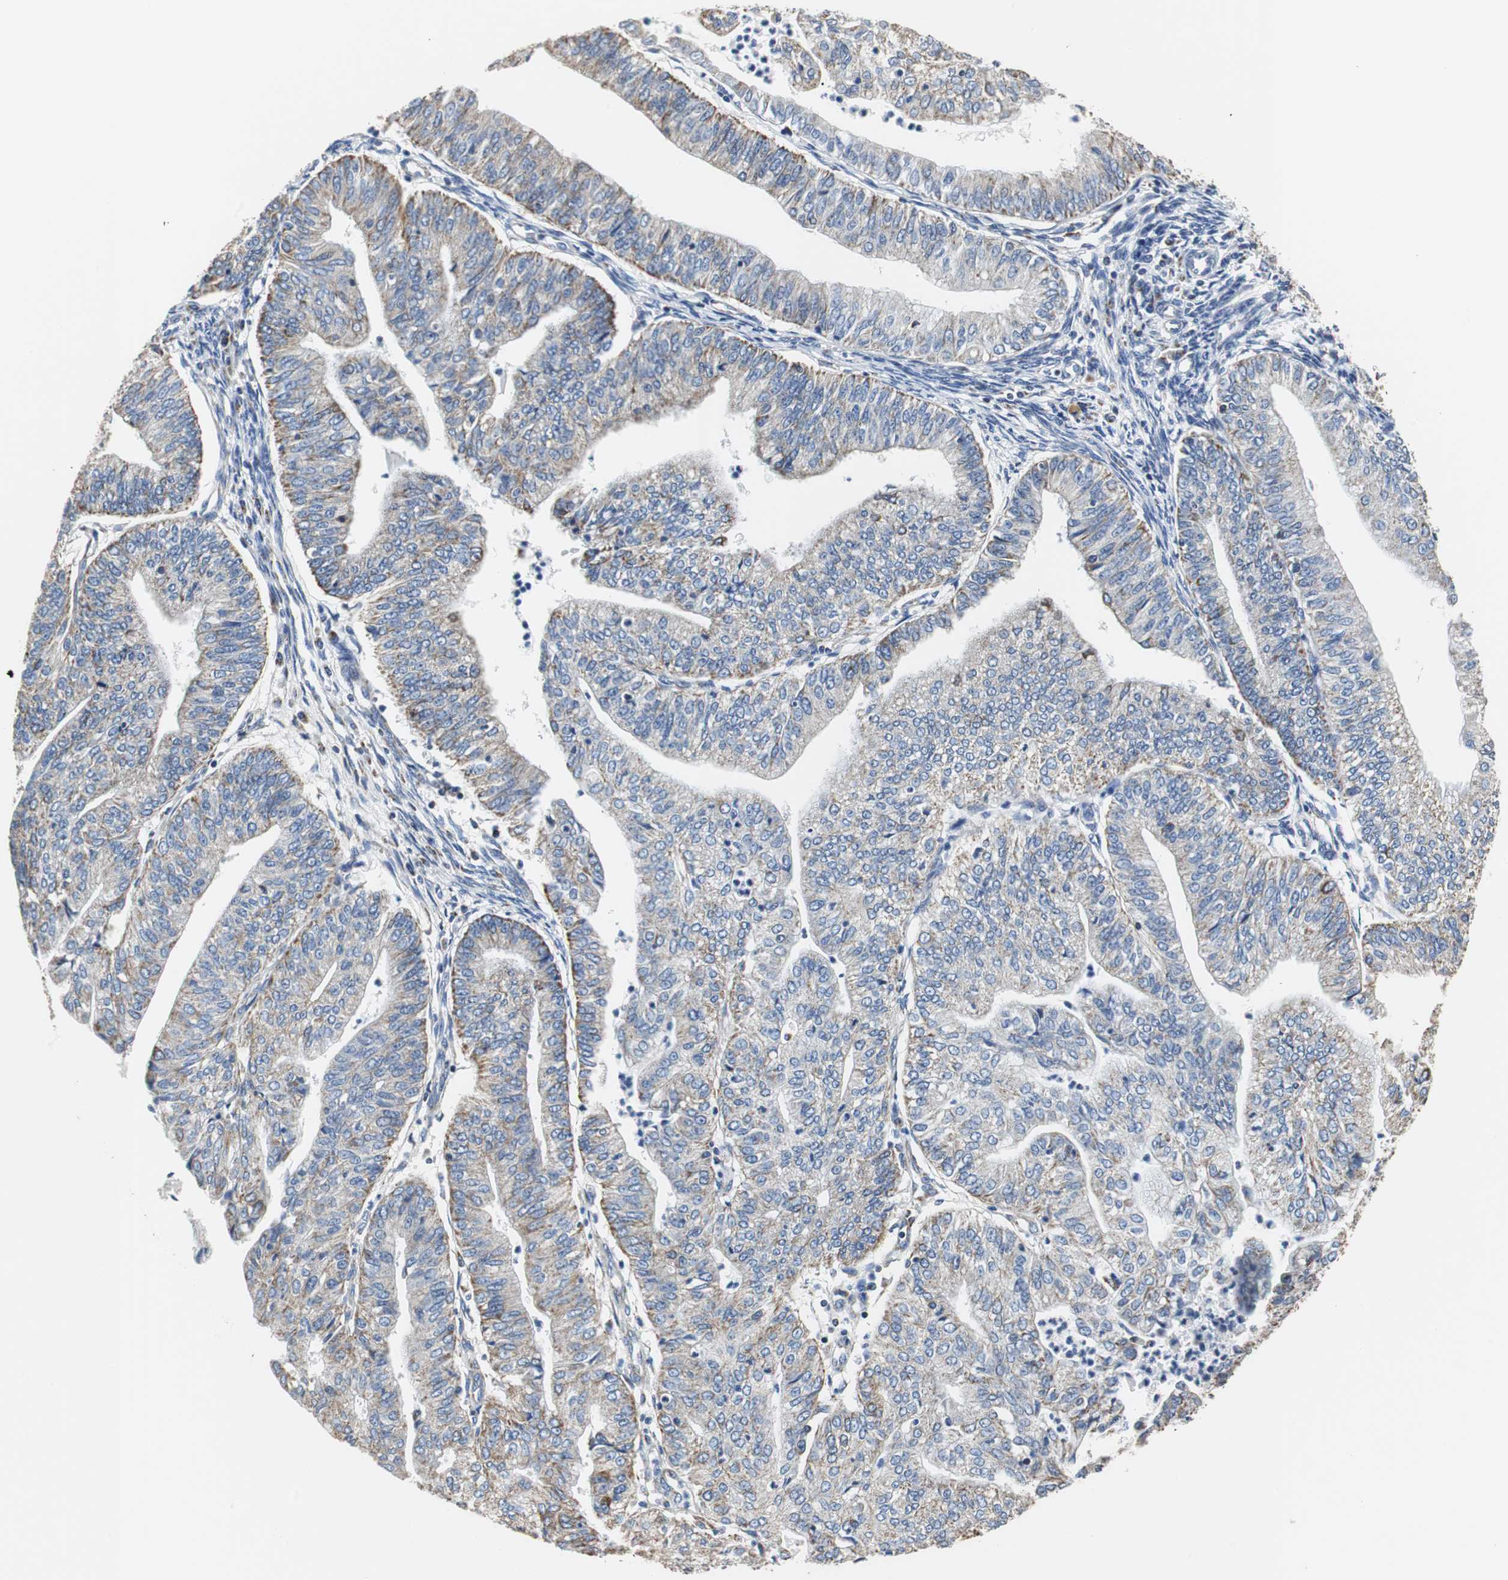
{"staining": {"intensity": "moderate", "quantity": "<25%", "location": "cytoplasmic/membranous"}, "tissue": "endometrial cancer", "cell_type": "Tumor cells", "image_type": "cancer", "snomed": [{"axis": "morphology", "description": "Adenocarcinoma, NOS"}, {"axis": "topography", "description": "Endometrium"}], "caption": "Moderate cytoplasmic/membranous expression for a protein is present in about <25% of tumor cells of adenocarcinoma (endometrial) using immunohistochemistry.", "gene": "PCK1", "patient": {"sex": "female", "age": 59}}